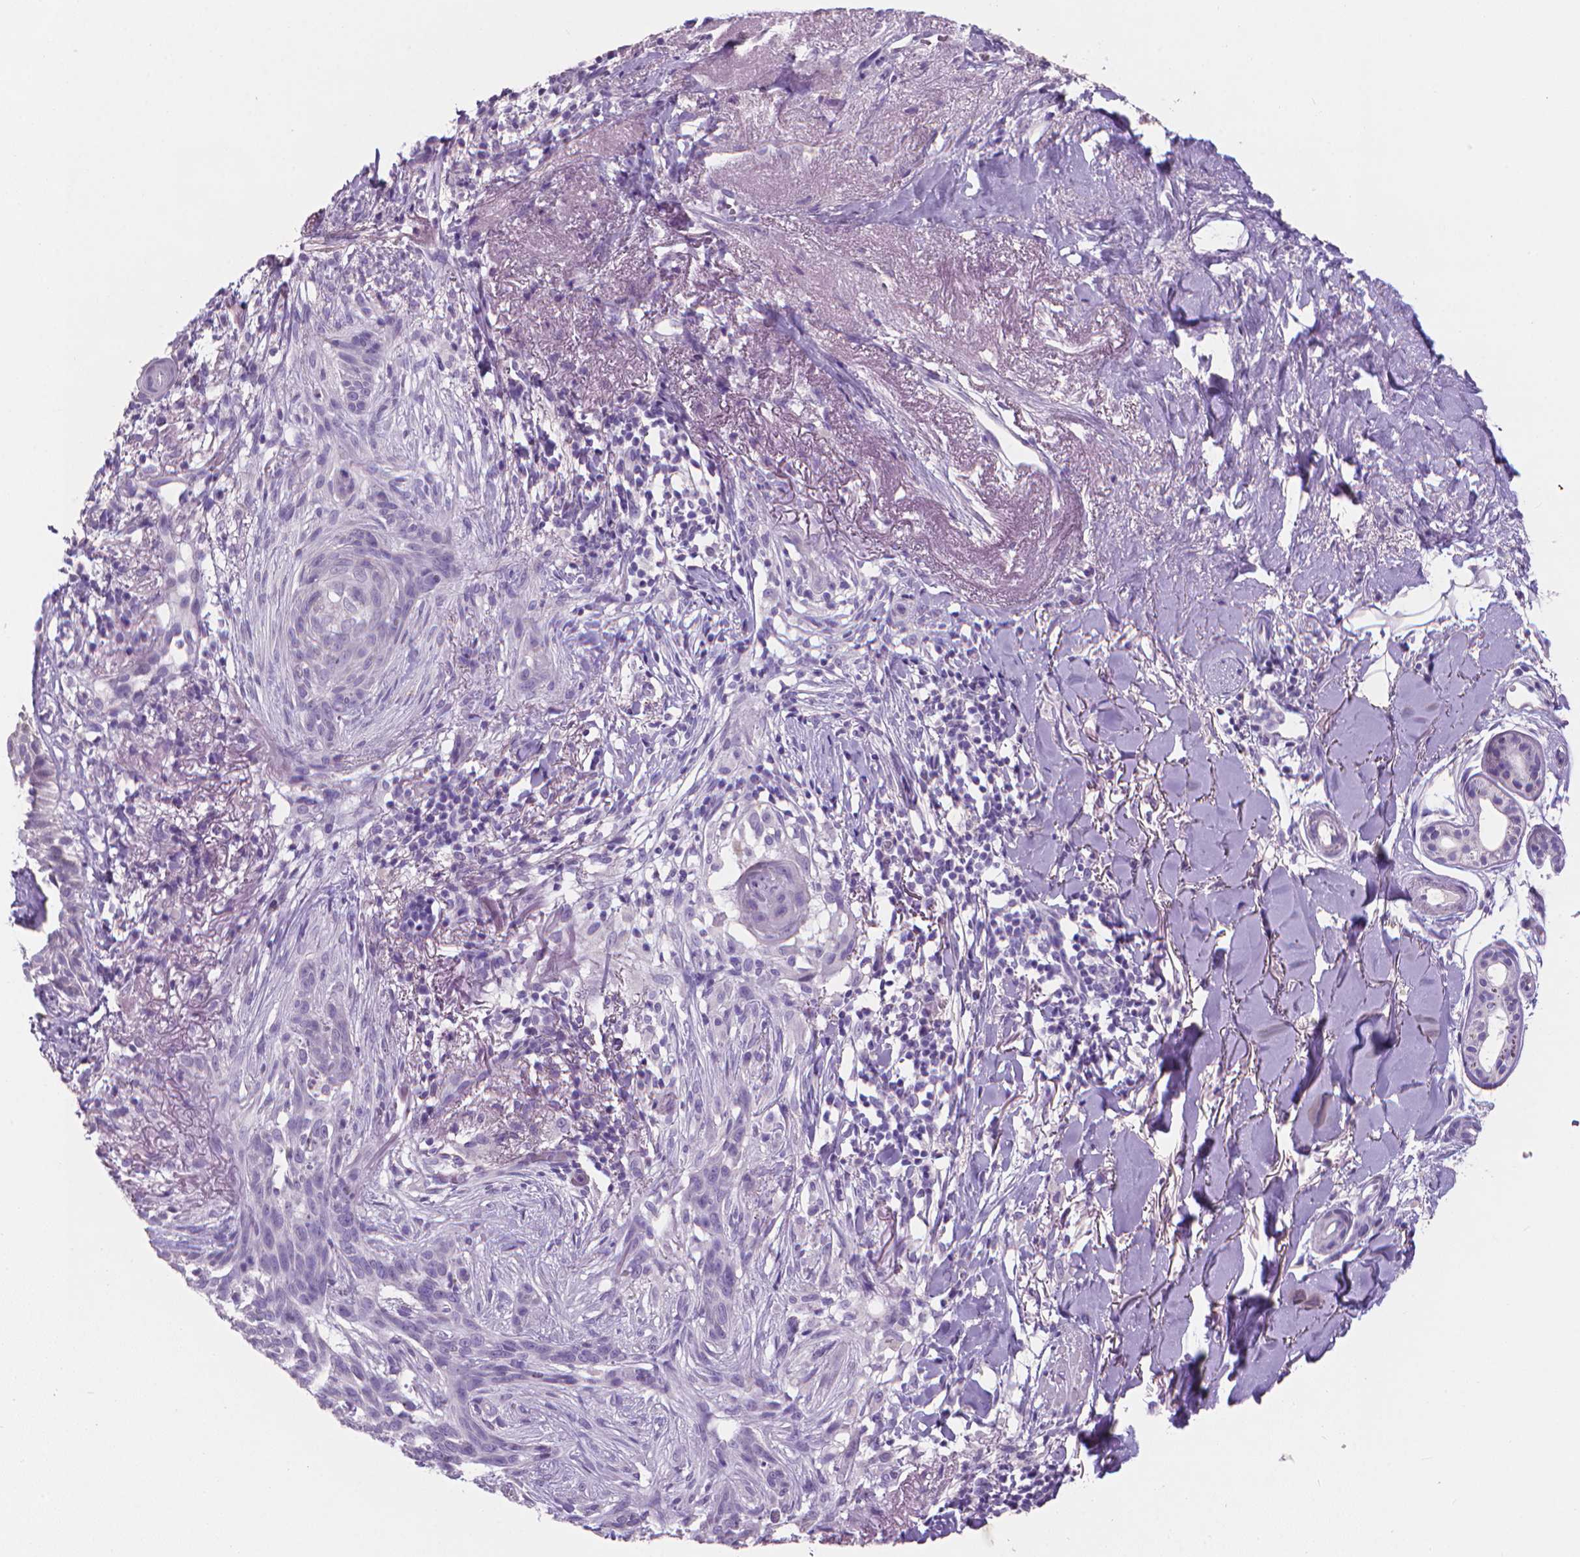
{"staining": {"intensity": "negative", "quantity": "none", "location": "none"}, "tissue": "skin cancer", "cell_type": "Tumor cells", "image_type": "cancer", "snomed": [{"axis": "morphology", "description": "Normal tissue, NOS"}, {"axis": "morphology", "description": "Basal cell carcinoma"}, {"axis": "topography", "description": "Skin"}], "caption": "Immunohistochemistry of human basal cell carcinoma (skin) reveals no positivity in tumor cells.", "gene": "XPNPEP2", "patient": {"sex": "male", "age": 84}}